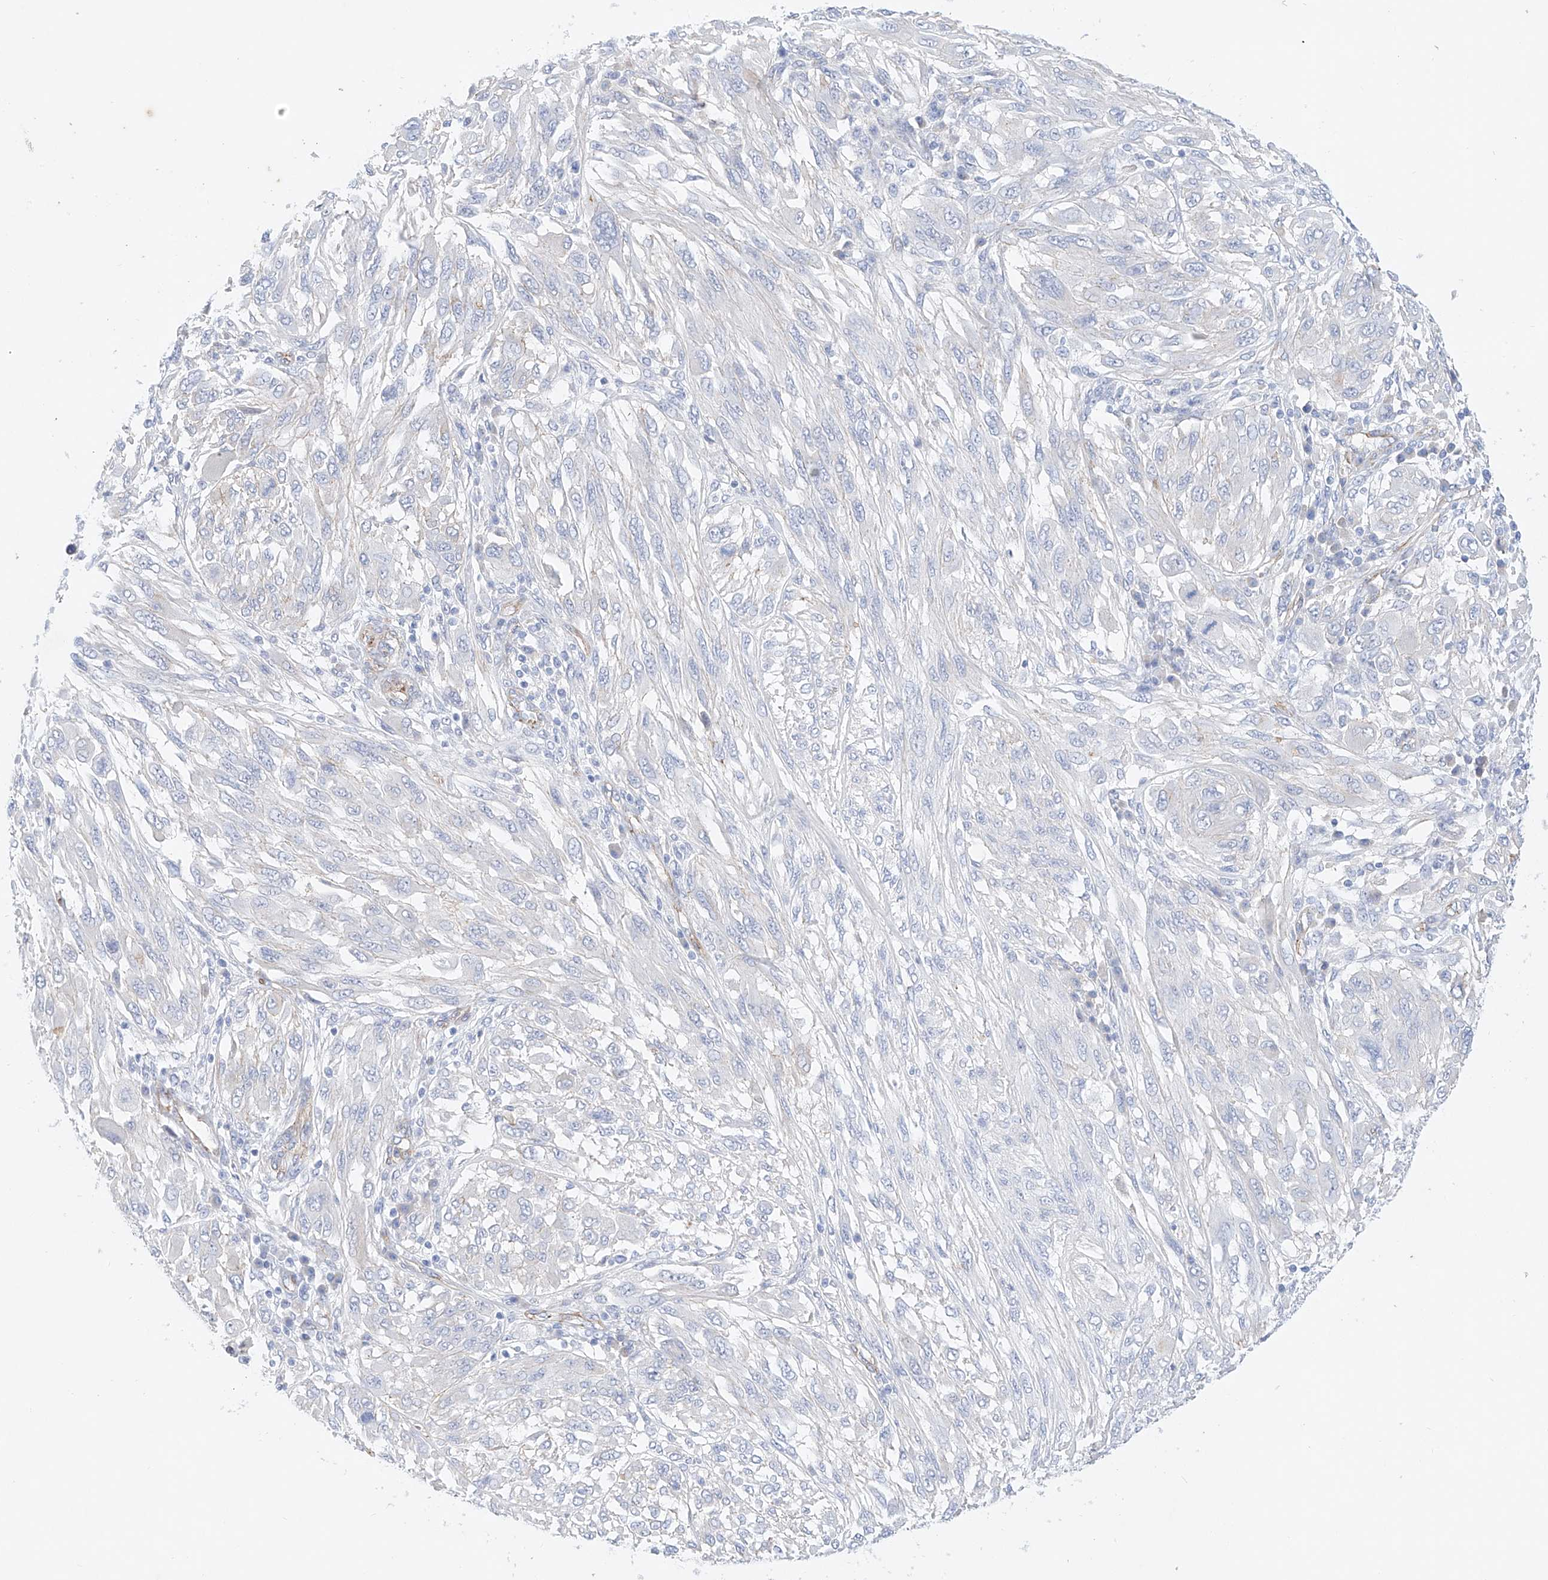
{"staining": {"intensity": "negative", "quantity": "none", "location": "none"}, "tissue": "melanoma", "cell_type": "Tumor cells", "image_type": "cancer", "snomed": [{"axis": "morphology", "description": "Malignant melanoma, NOS"}, {"axis": "topography", "description": "Skin"}], "caption": "Immunohistochemistry of malignant melanoma reveals no expression in tumor cells.", "gene": "SBSPON", "patient": {"sex": "female", "age": 91}}